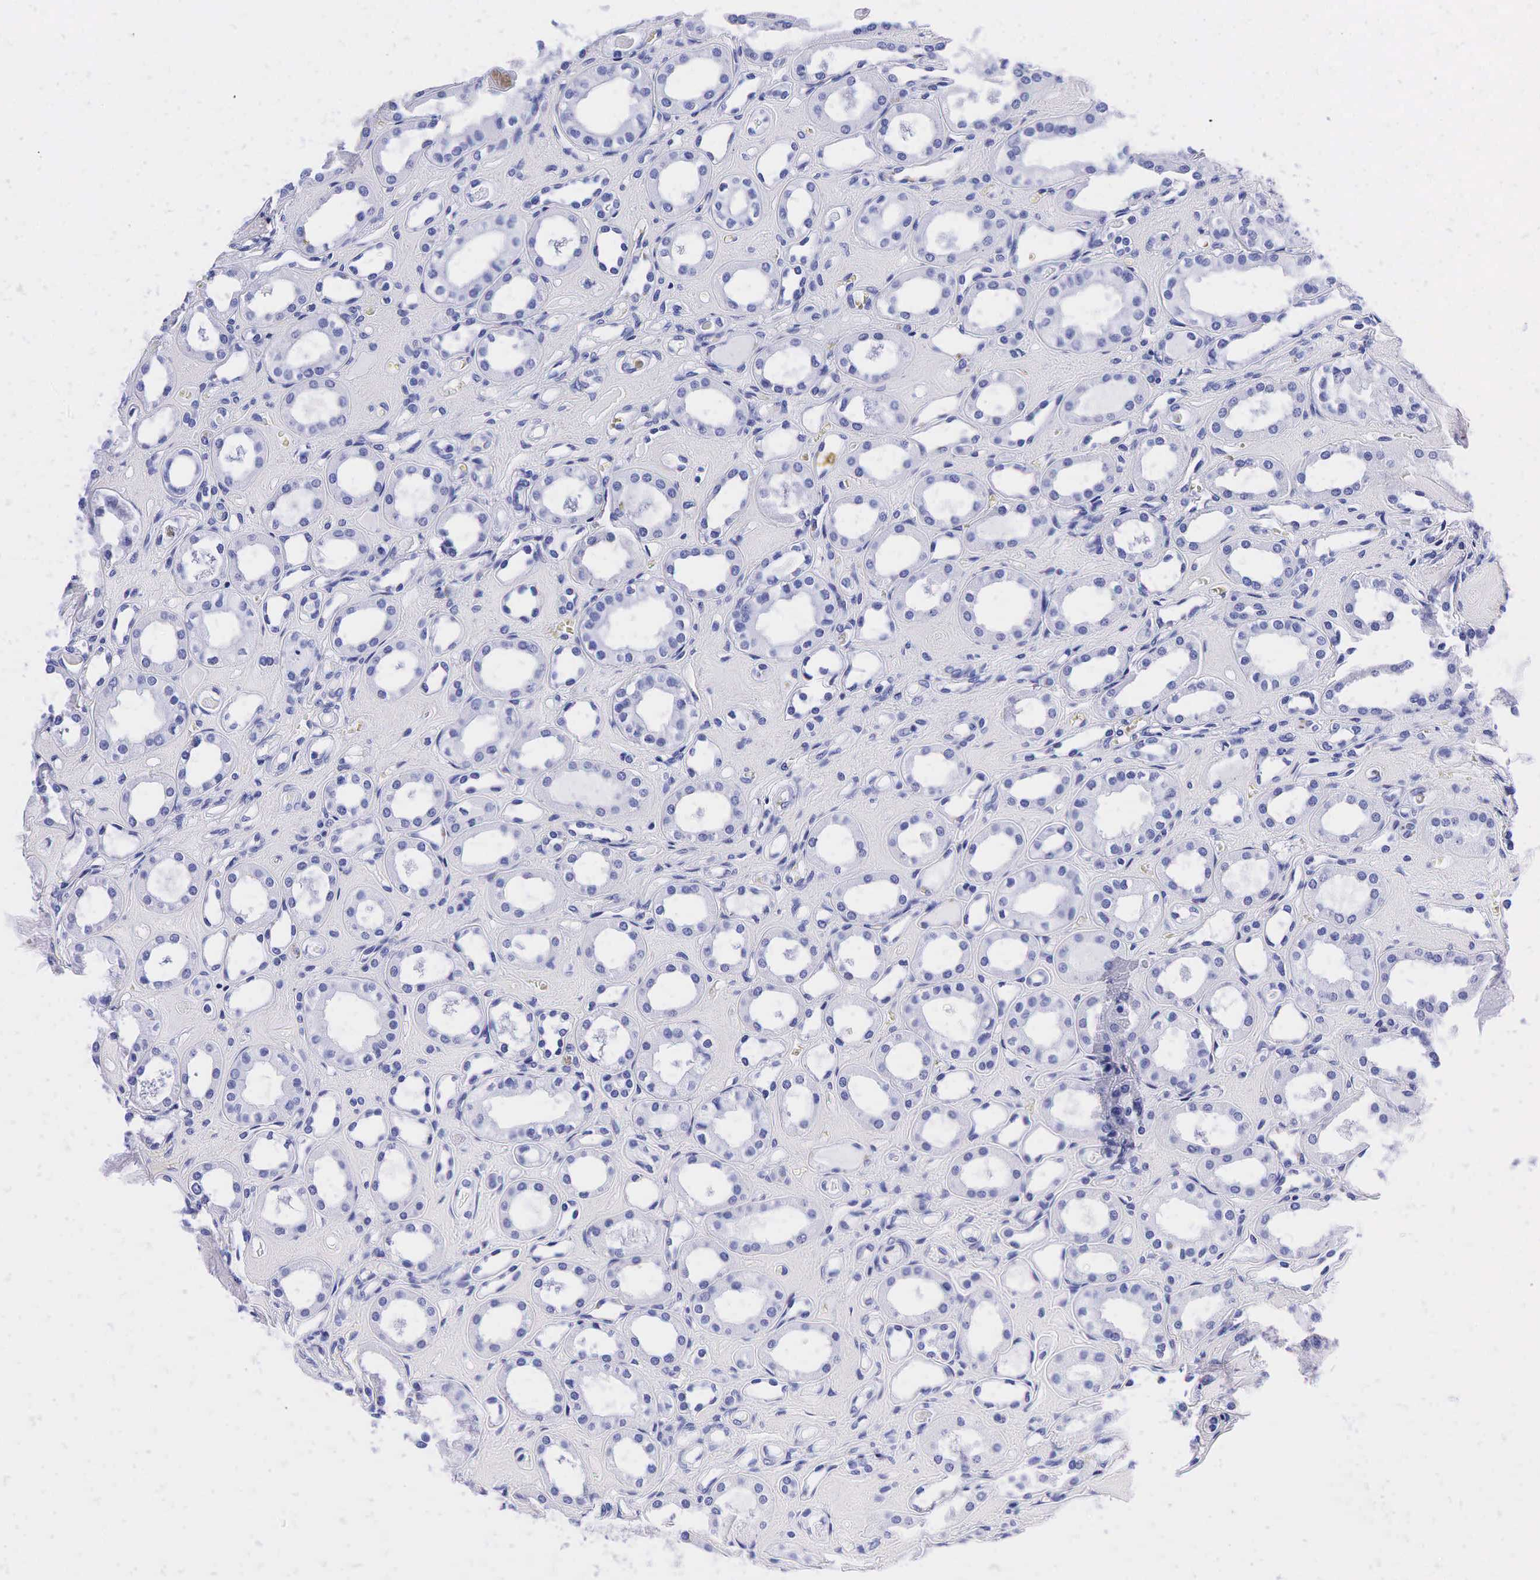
{"staining": {"intensity": "negative", "quantity": "none", "location": "none"}, "tissue": "kidney", "cell_type": "Cells in glomeruli", "image_type": "normal", "snomed": [{"axis": "morphology", "description": "Normal tissue, NOS"}, {"axis": "topography", "description": "Kidney"}], "caption": "Human kidney stained for a protein using immunohistochemistry demonstrates no positivity in cells in glomeruli.", "gene": "TG", "patient": {"sex": "male", "age": 61}}